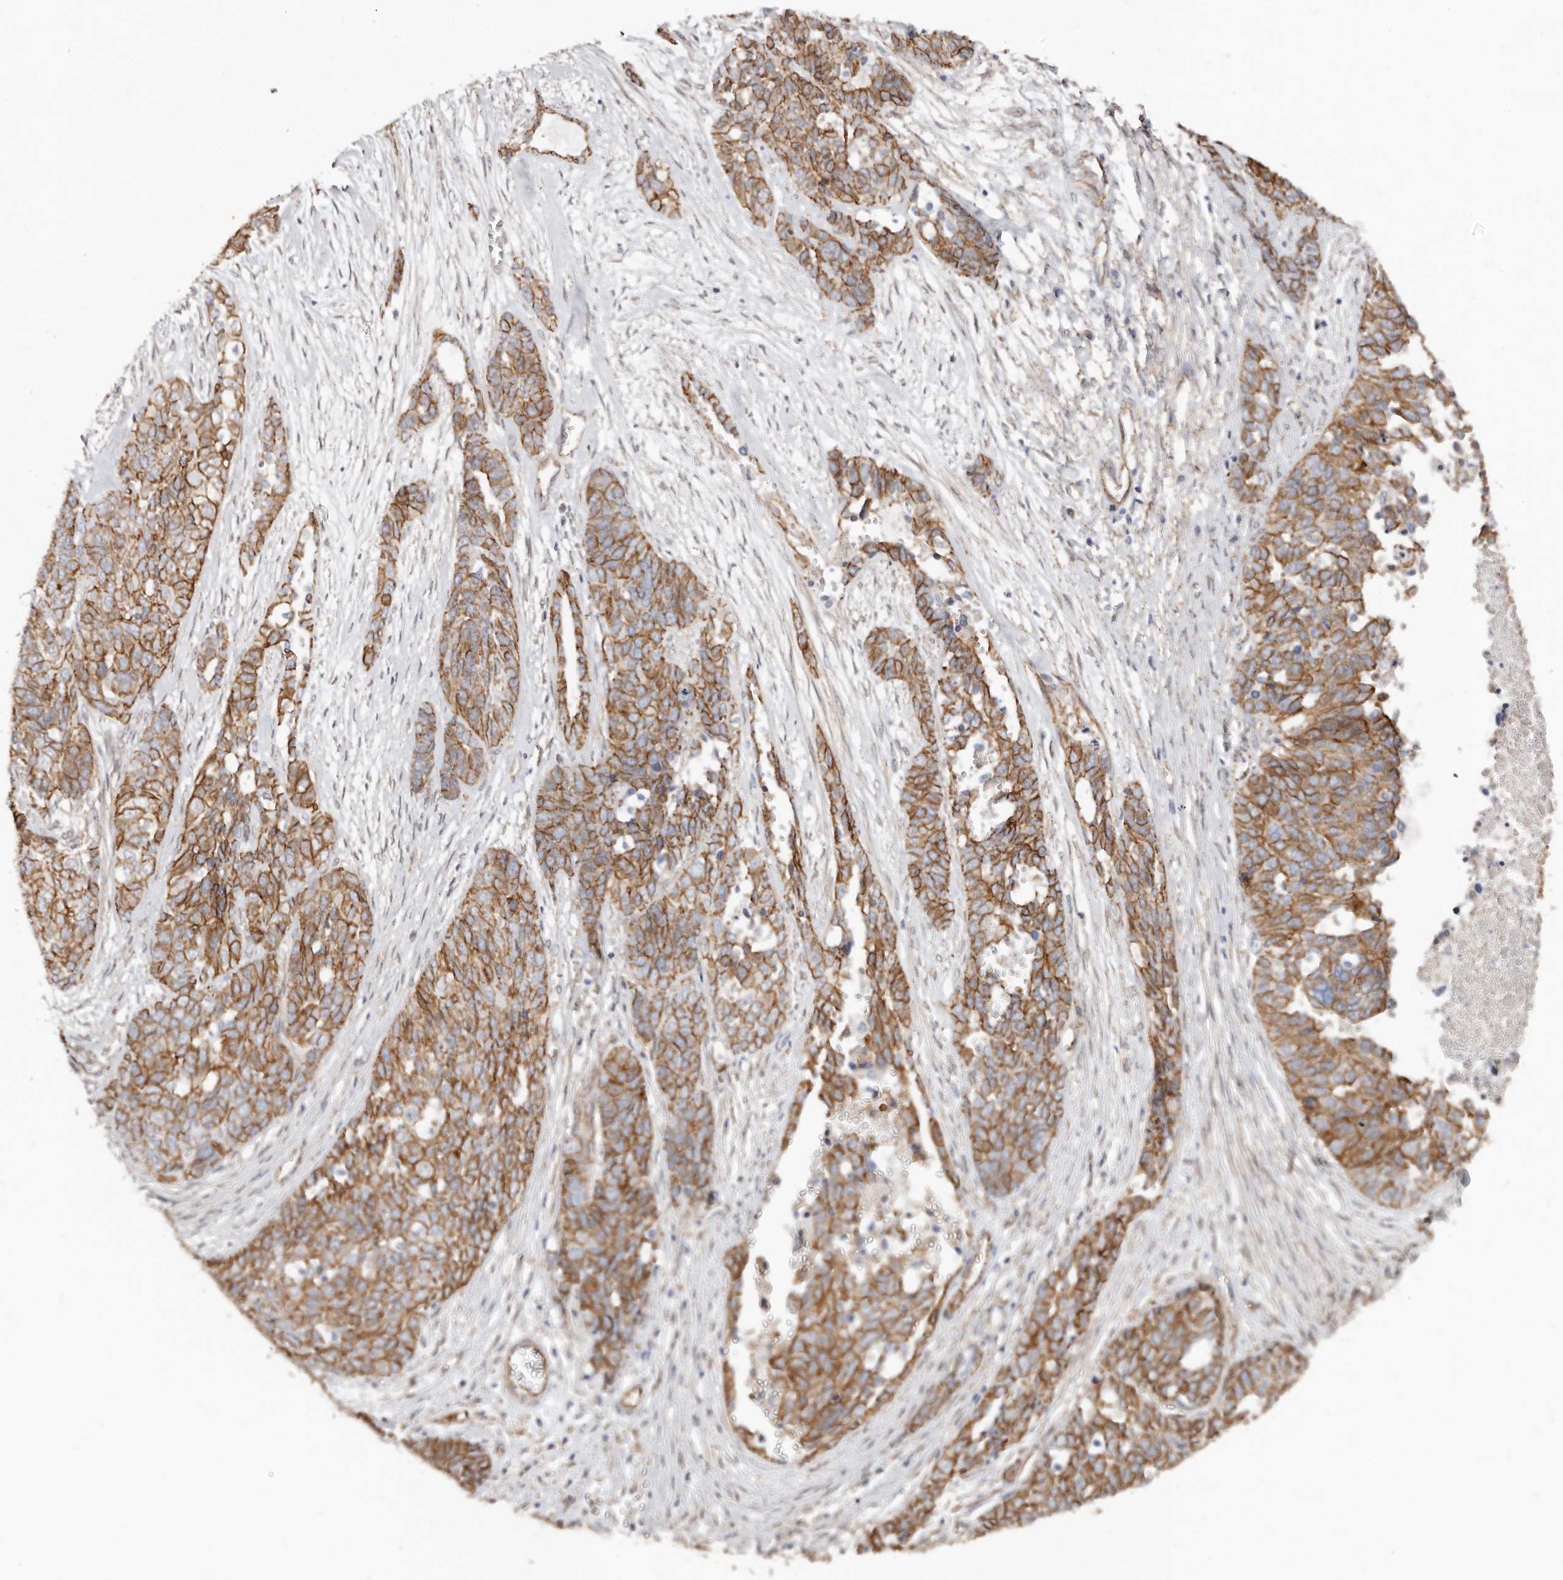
{"staining": {"intensity": "strong", "quantity": ">75%", "location": "cytoplasmic/membranous"}, "tissue": "ovarian cancer", "cell_type": "Tumor cells", "image_type": "cancer", "snomed": [{"axis": "morphology", "description": "Cystadenocarcinoma, serous, NOS"}, {"axis": "topography", "description": "Ovary"}], "caption": "A brown stain highlights strong cytoplasmic/membranous expression of a protein in human ovarian cancer (serous cystadenocarcinoma) tumor cells. (Brightfield microscopy of DAB IHC at high magnification).", "gene": "CTNNB1", "patient": {"sex": "female", "age": 44}}